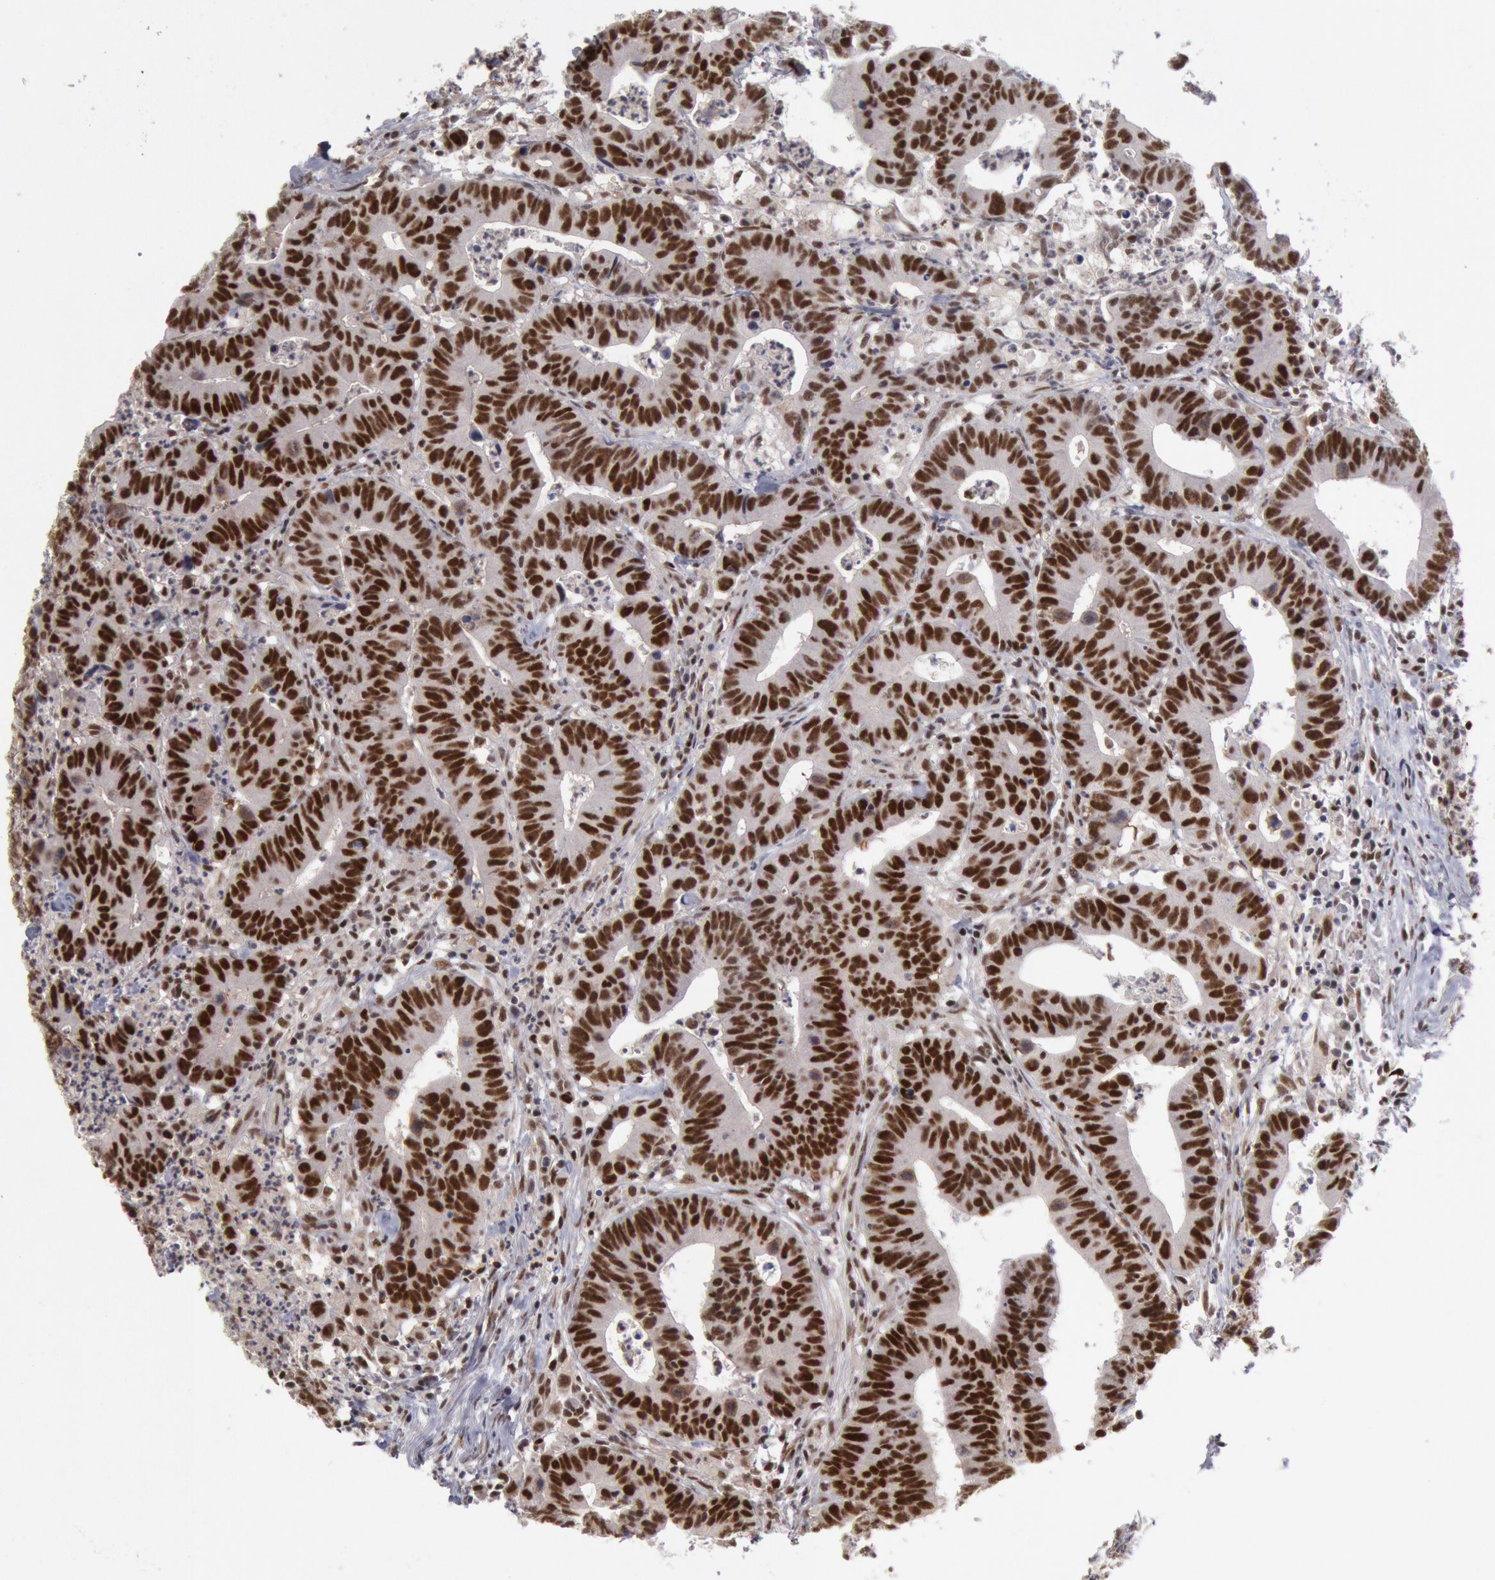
{"staining": {"intensity": "moderate", "quantity": ">75%", "location": "nuclear"}, "tissue": "colorectal cancer", "cell_type": "Tumor cells", "image_type": "cancer", "snomed": [{"axis": "morphology", "description": "Adenocarcinoma, NOS"}, {"axis": "topography", "description": "Colon"}], "caption": "Brown immunohistochemical staining in adenocarcinoma (colorectal) reveals moderate nuclear positivity in approximately >75% of tumor cells.", "gene": "PPP4R3B", "patient": {"sex": "male", "age": 55}}